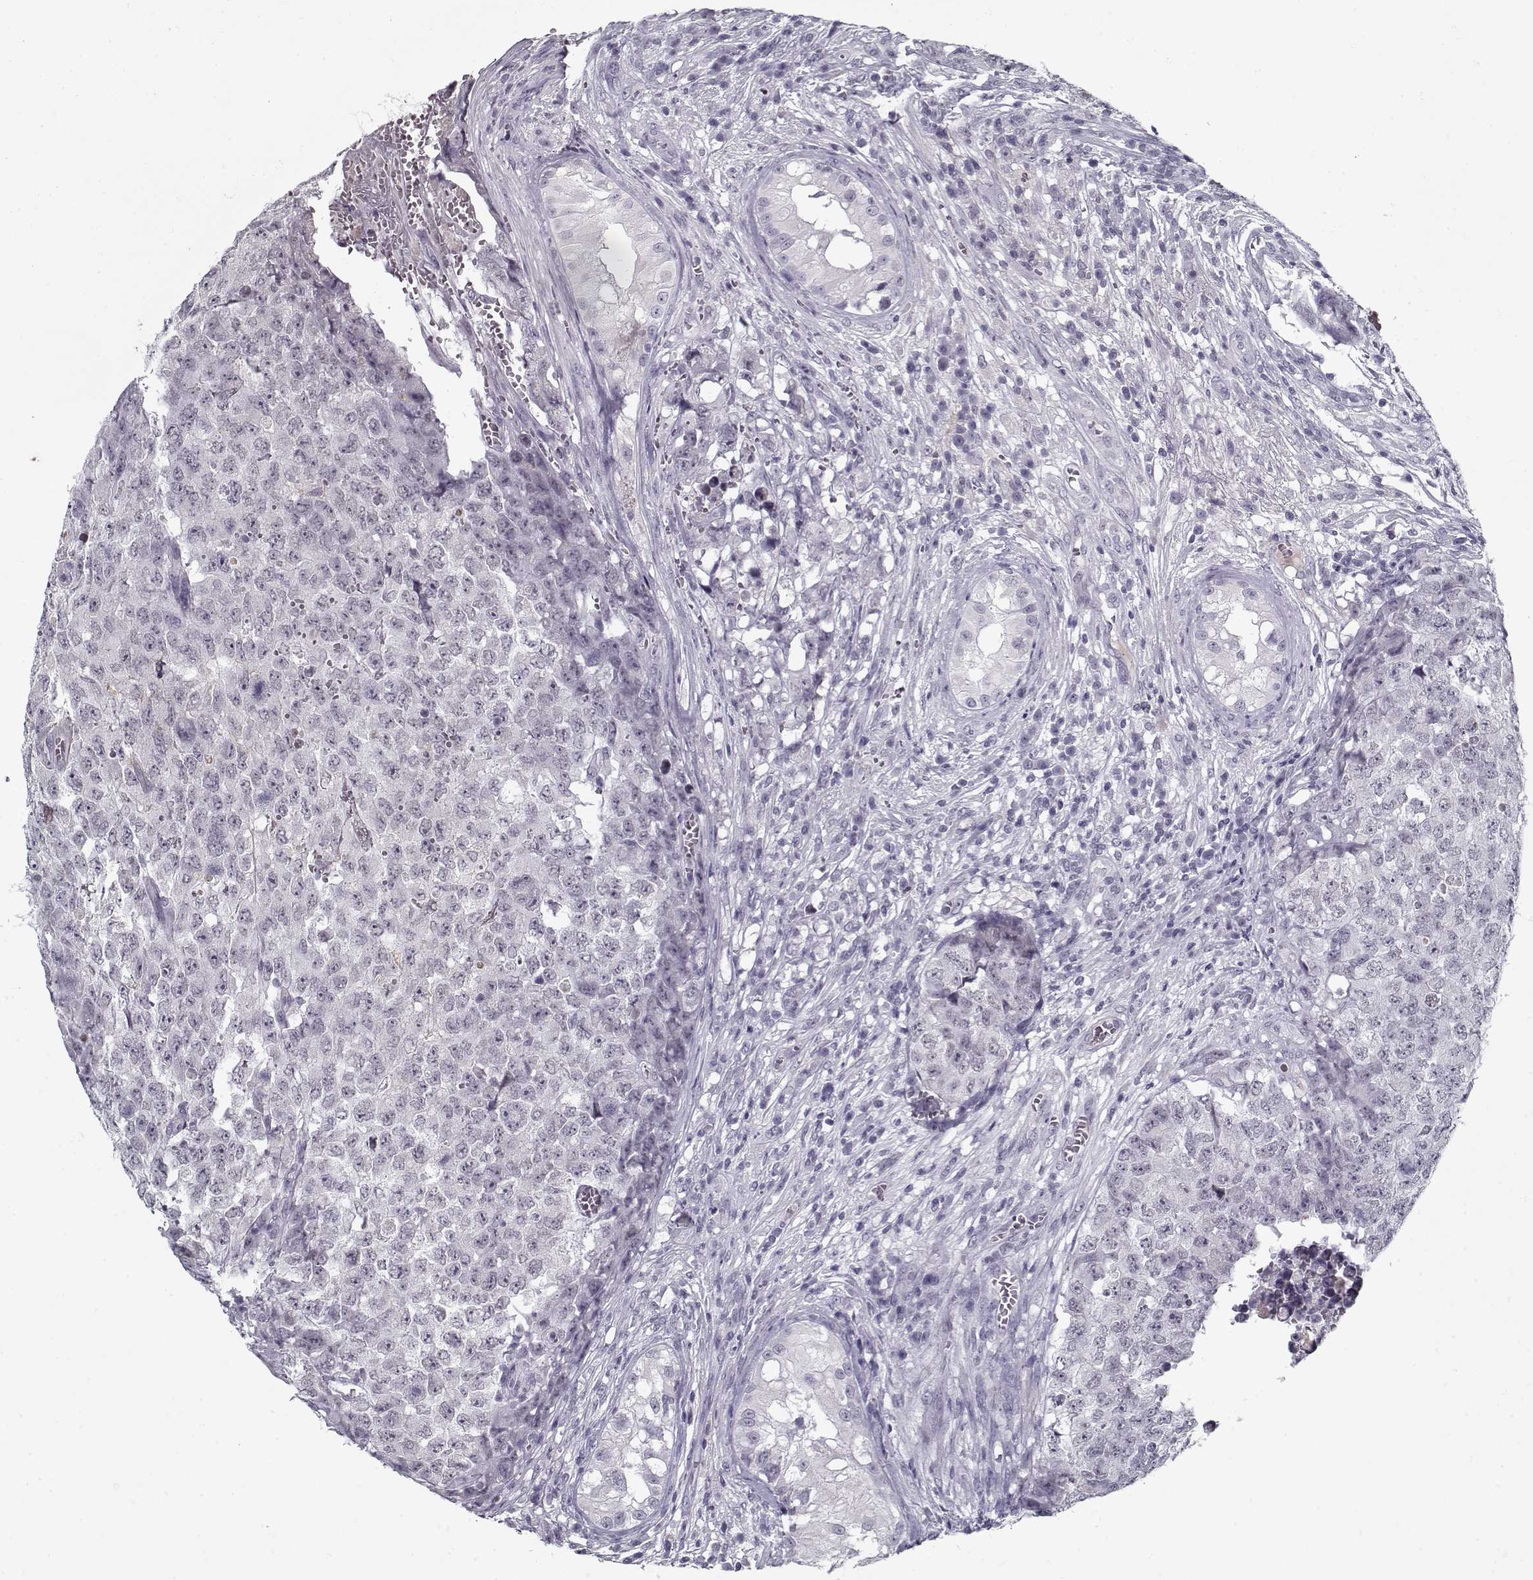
{"staining": {"intensity": "negative", "quantity": "none", "location": "none"}, "tissue": "testis cancer", "cell_type": "Tumor cells", "image_type": "cancer", "snomed": [{"axis": "morphology", "description": "Carcinoma, Embryonal, NOS"}, {"axis": "topography", "description": "Testis"}], "caption": "Immunohistochemistry micrograph of neoplastic tissue: testis cancer (embryonal carcinoma) stained with DAB (3,3'-diaminobenzidine) displays no significant protein positivity in tumor cells.", "gene": "SPACA9", "patient": {"sex": "male", "age": 23}}